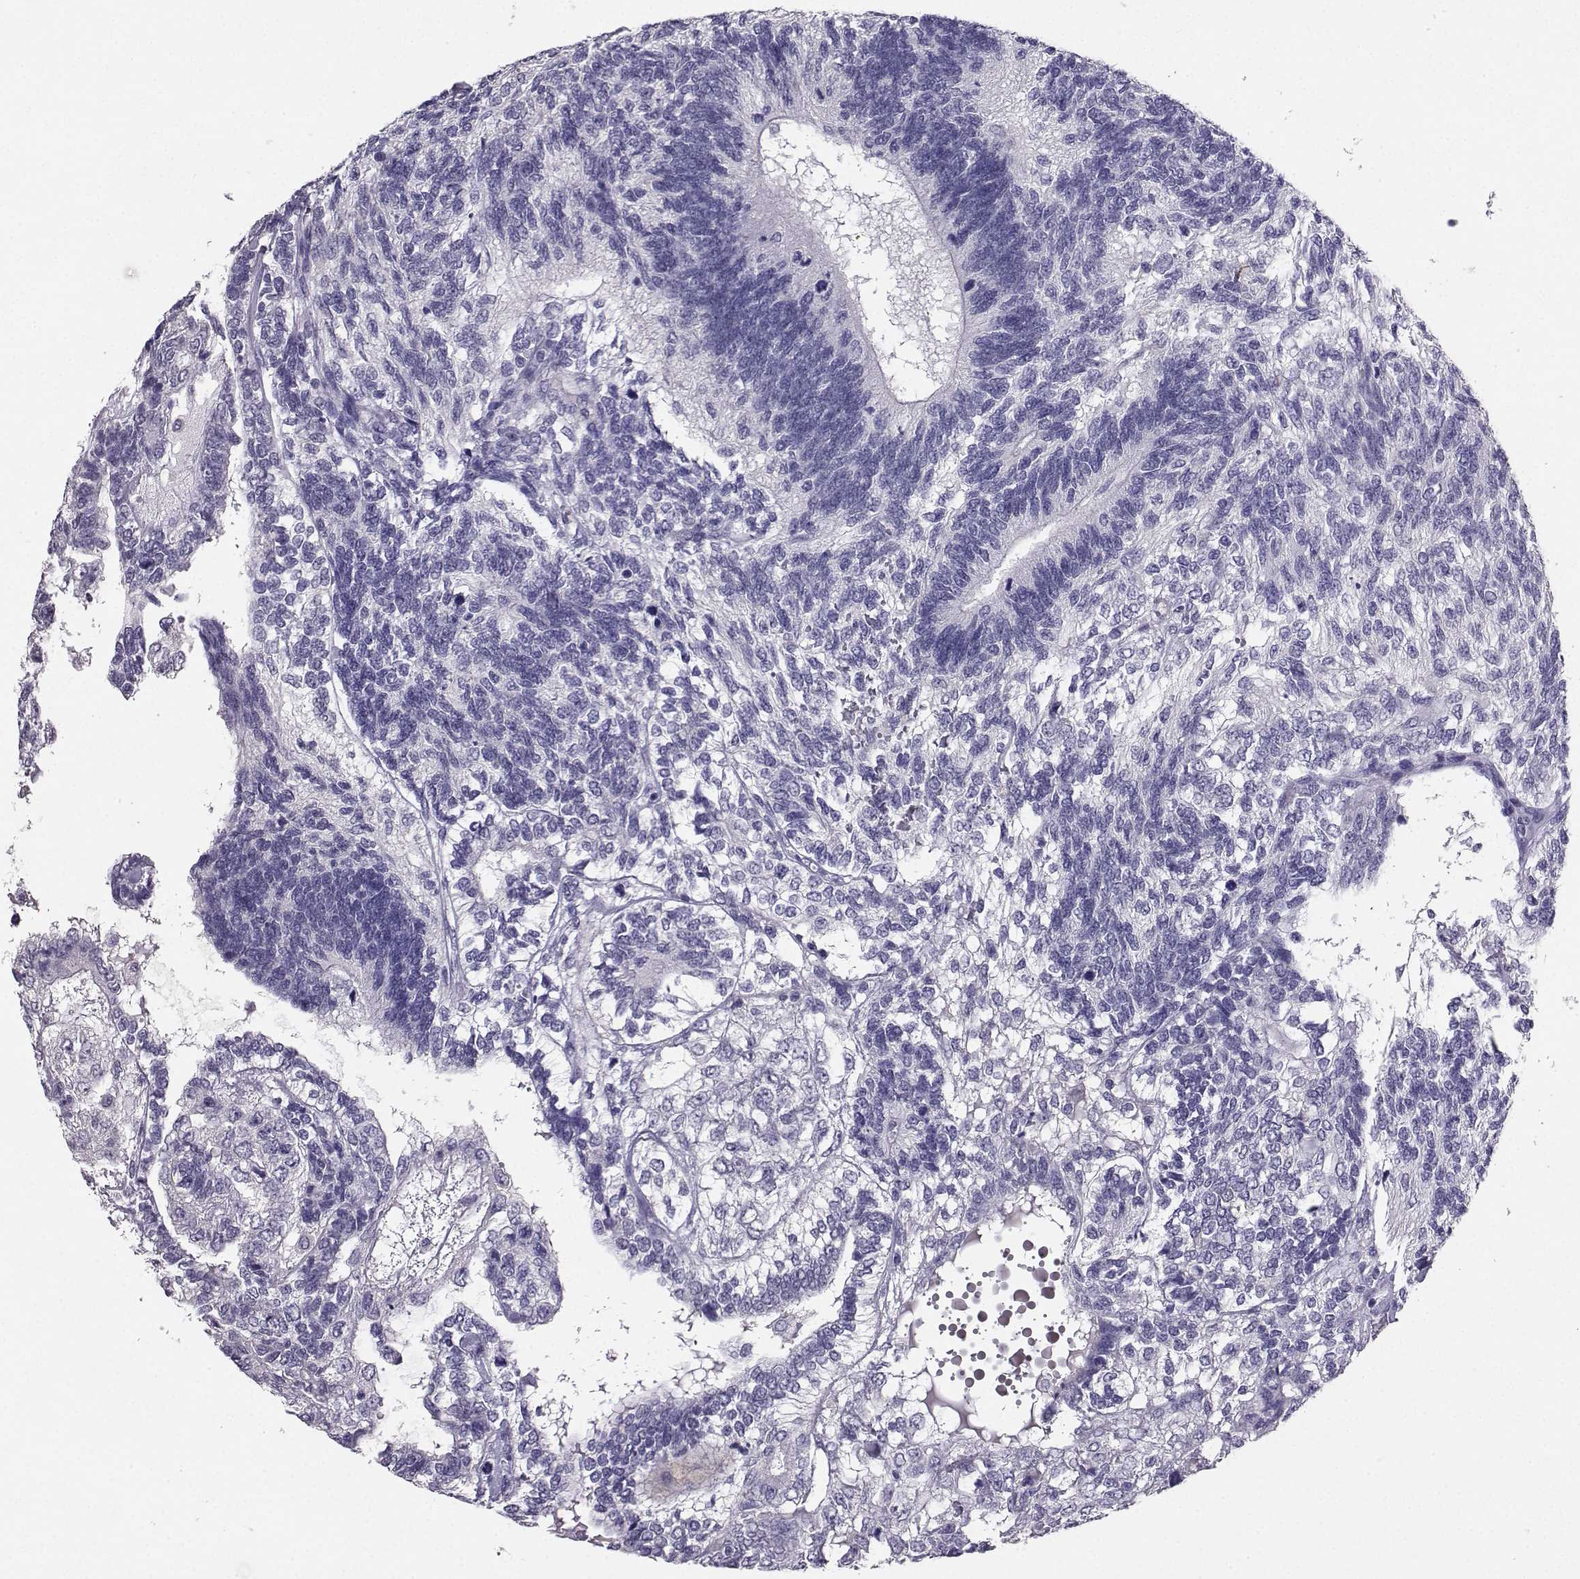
{"staining": {"intensity": "negative", "quantity": "none", "location": "none"}, "tissue": "testis cancer", "cell_type": "Tumor cells", "image_type": "cancer", "snomed": [{"axis": "morphology", "description": "Seminoma, NOS"}, {"axis": "morphology", "description": "Carcinoma, Embryonal, NOS"}, {"axis": "topography", "description": "Testis"}], "caption": "The image reveals no significant expression in tumor cells of embryonal carcinoma (testis).", "gene": "SPAG11B", "patient": {"sex": "male", "age": 41}}